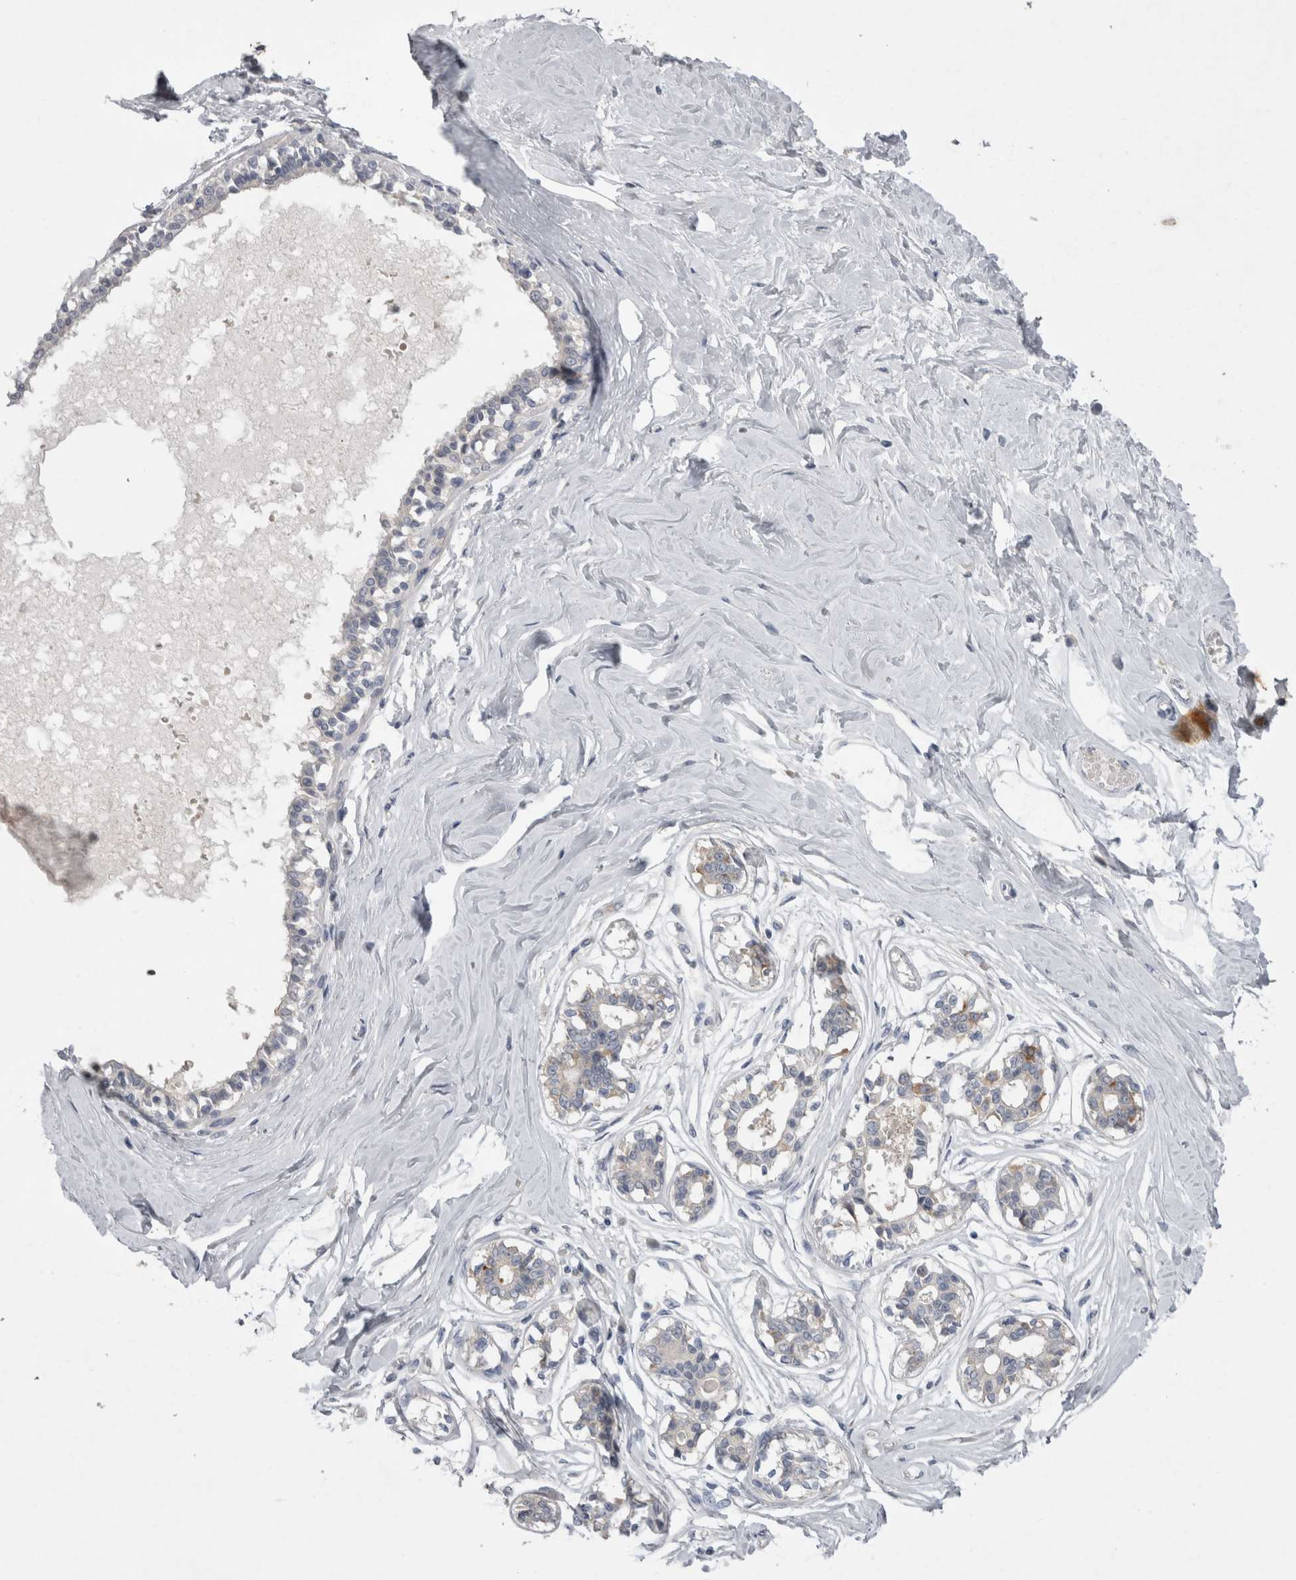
{"staining": {"intensity": "negative", "quantity": "none", "location": "none"}, "tissue": "breast", "cell_type": "Adipocytes", "image_type": "normal", "snomed": [{"axis": "morphology", "description": "Normal tissue, NOS"}, {"axis": "topography", "description": "Breast"}], "caption": "The histopathology image displays no significant staining in adipocytes of breast.", "gene": "LRRC40", "patient": {"sex": "female", "age": 45}}